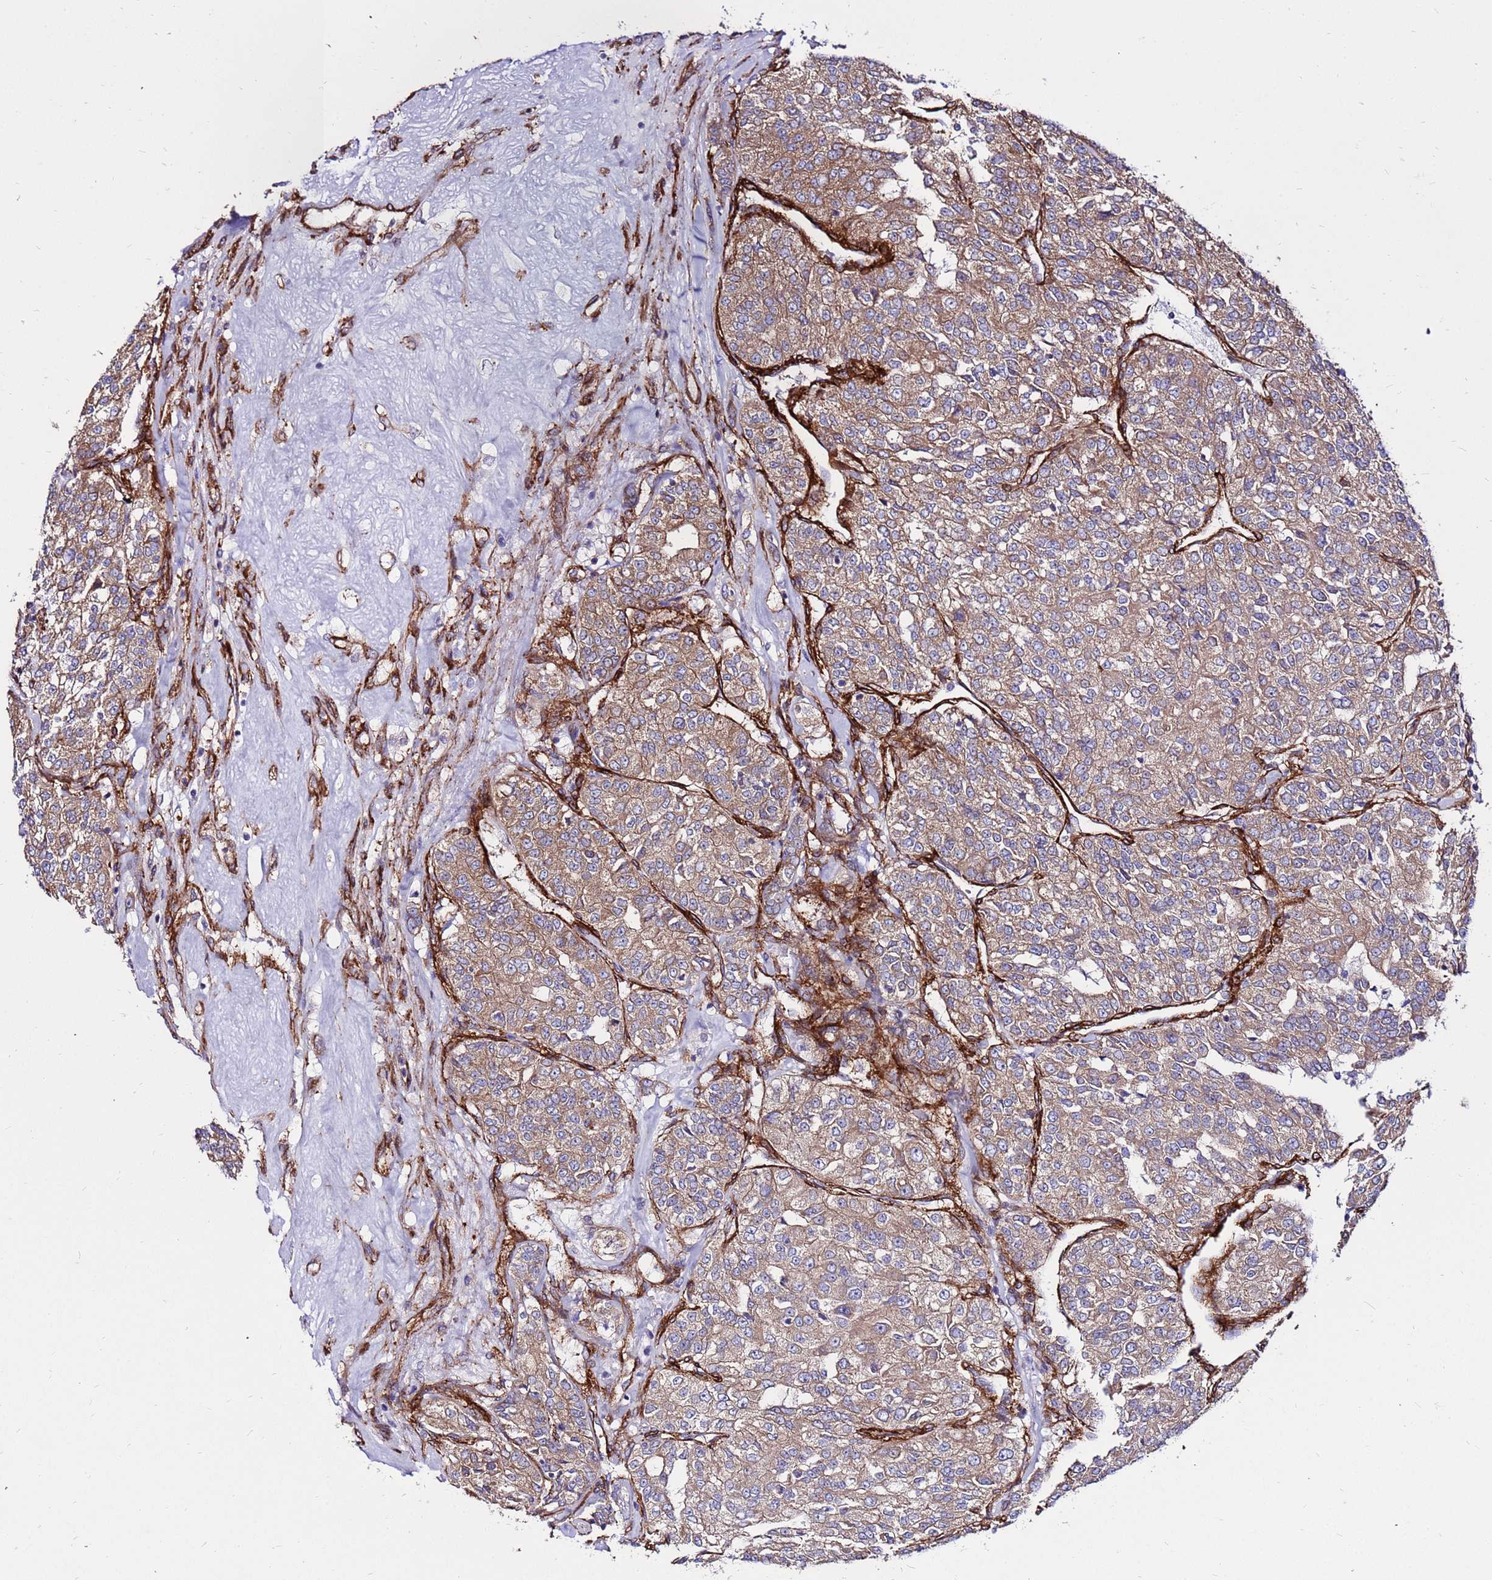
{"staining": {"intensity": "moderate", "quantity": ">75%", "location": "cytoplasmic/membranous"}, "tissue": "renal cancer", "cell_type": "Tumor cells", "image_type": "cancer", "snomed": [{"axis": "morphology", "description": "Adenocarcinoma, NOS"}, {"axis": "topography", "description": "Kidney"}], "caption": "Immunohistochemical staining of human renal cancer (adenocarcinoma) shows medium levels of moderate cytoplasmic/membranous protein staining in about >75% of tumor cells.", "gene": "EI24", "patient": {"sex": "female", "age": 63}}